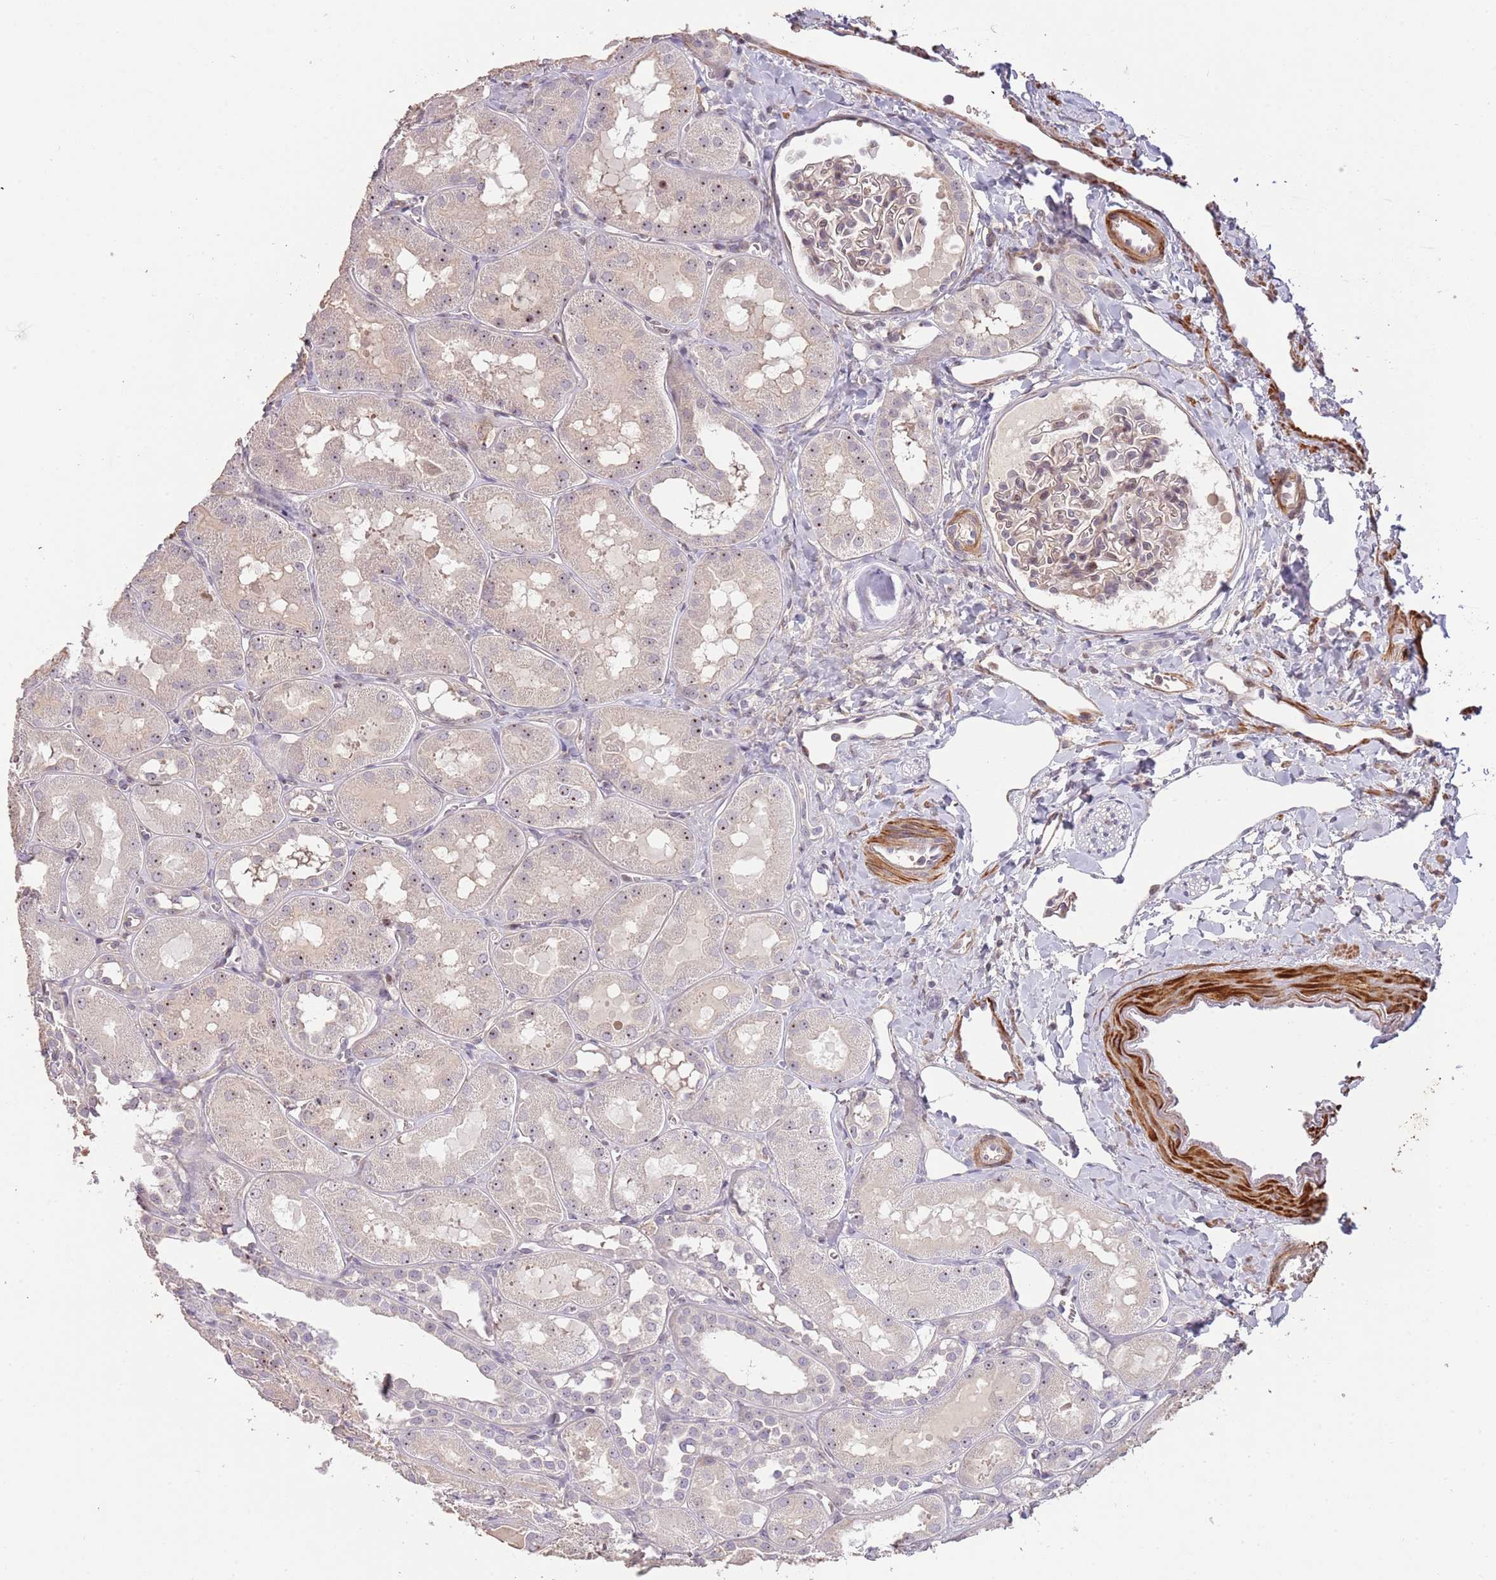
{"staining": {"intensity": "weak", "quantity": "<25%", "location": "cytoplasmic/membranous"}, "tissue": "kidney", "cell_type": "Cells in glomeruli", "image_type": "normal", "snomed": [{"axis": "morphology", "description": "Normal tissue, NOS"}, {"axis": "topography", "description": "Kidney"}, {"axis": "topography", "description": "Urinary bladder"}], "caption": "The image displays no significant positivity in cells in glomeruli of kidney. Nuclei are stained in blue.", "gene": "ADTRP", "patient": {"sex": "male", "age": 16}}